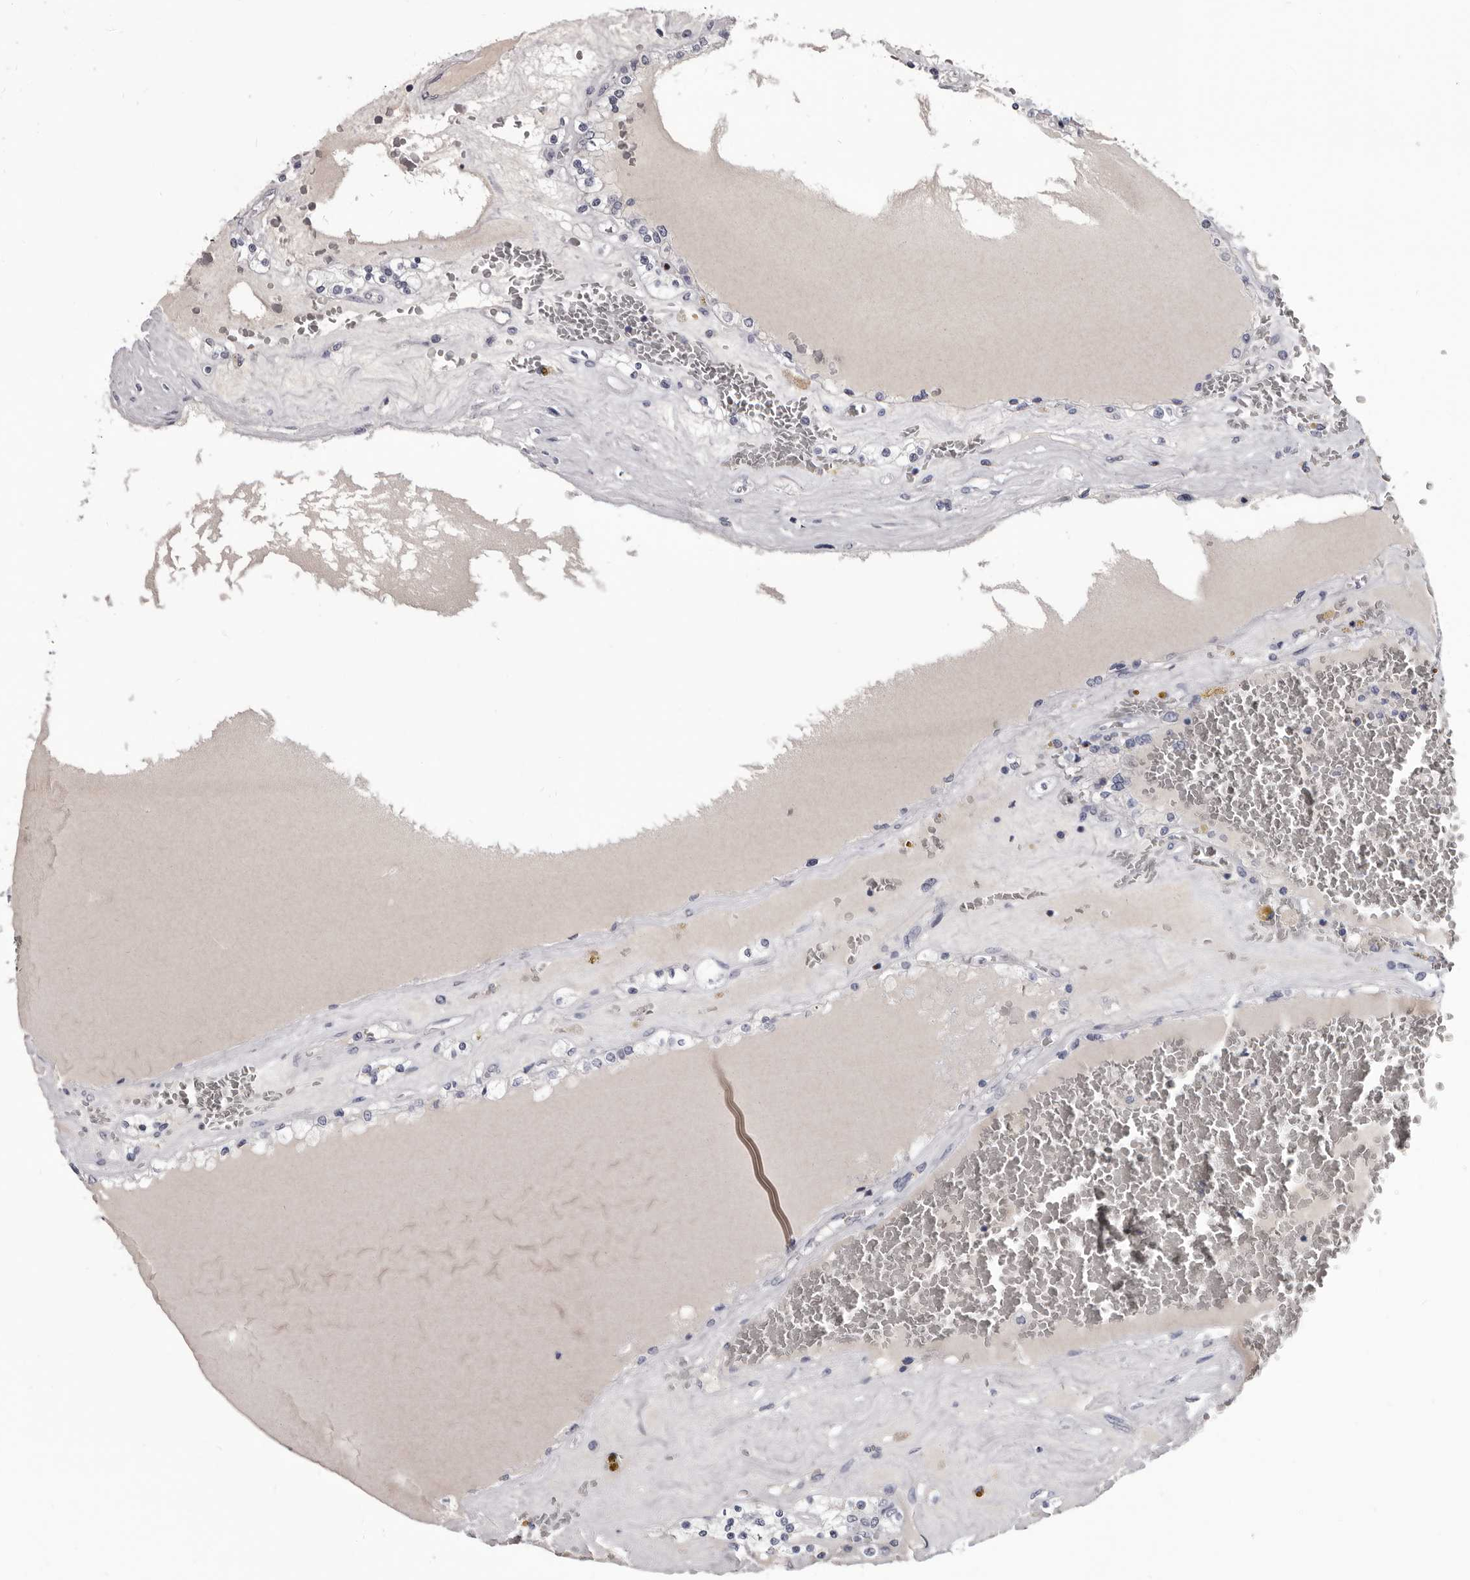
{"staining": {"intensity": "negative", "quantity": "none", "location": "none"}, "tissue": "renal cancer", "cell_type": "Tumor cells", "image_type": "cancer", "snomed": [{"axis": "morphology", "description": "Adenocarcinoma, NOS"}, {"axis": "topography", "description": "Kidney"}], "caption": "Tumor cells are negative for brown protein staining in renal cancer (adenocarcinoma).", "gene": "GZMH", "patient": {"sex": "female", "age": 56}}